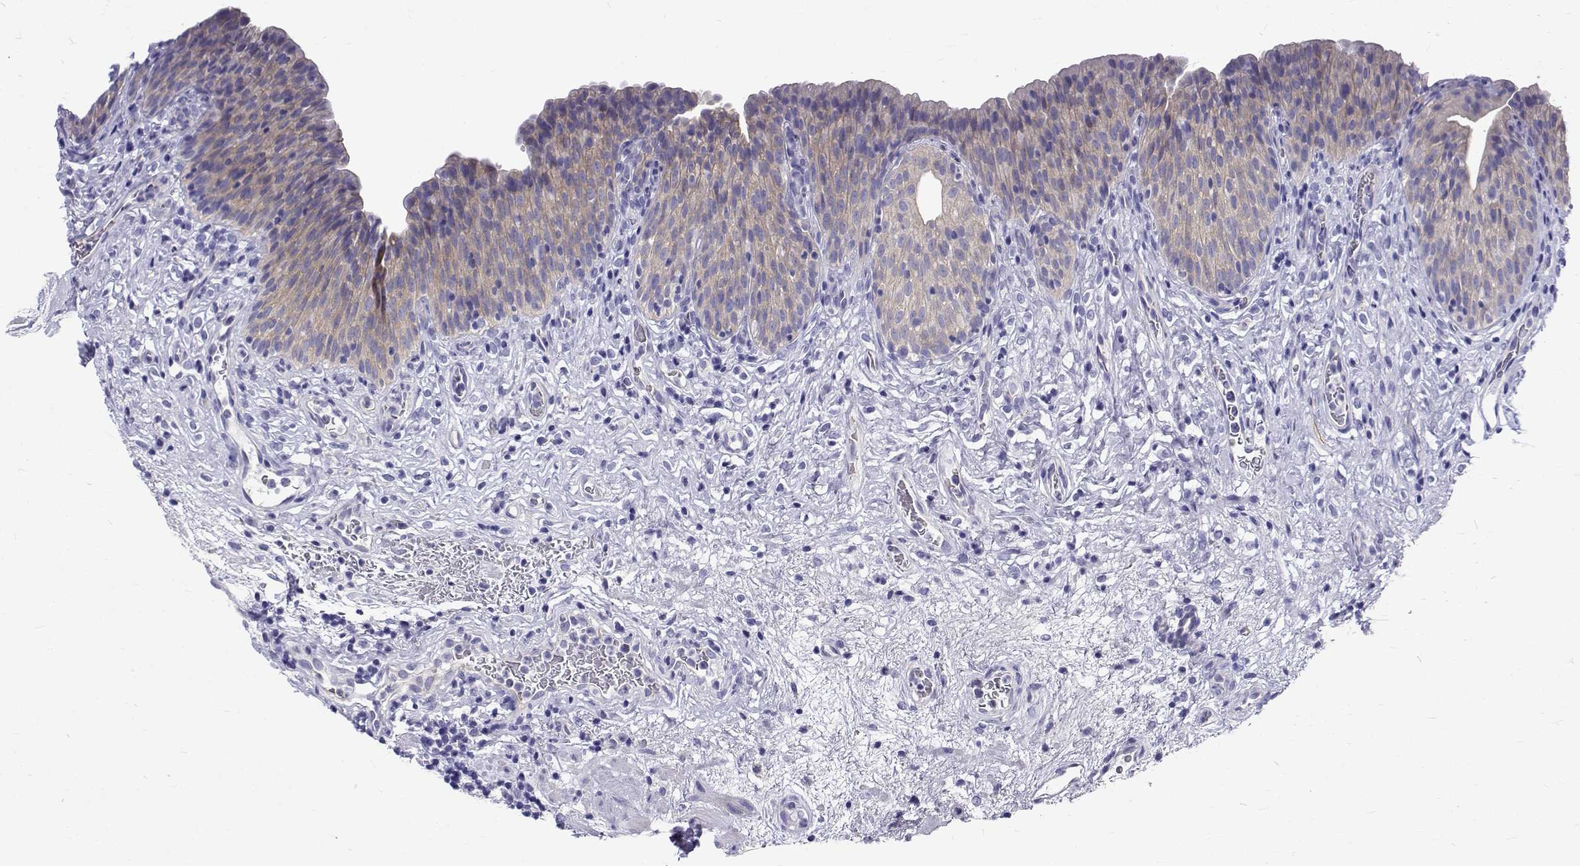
{"staining": {"intensity": "weak", "quantity": "25%-75%", "location": "cytoplasmic/membranous"}, "tissue": "urinary bladder", "cell_type": "Urothelial cells", "image_type": "normal", "snomed": [{"axis": "morphology", "description": "Normal tissue, NOS"}, {"axis": "topography", "description": "Urinary bladder"}], "caption": "Immunohistochemistry (IHC) (DAB) staining of normal urinary bladder displays weak cytoplasmic/membranous protein staining in approximately 25%-75% of urothelial cells.", "gene": "IGSF1", "patient": {"sex": "male", "age": 76}}